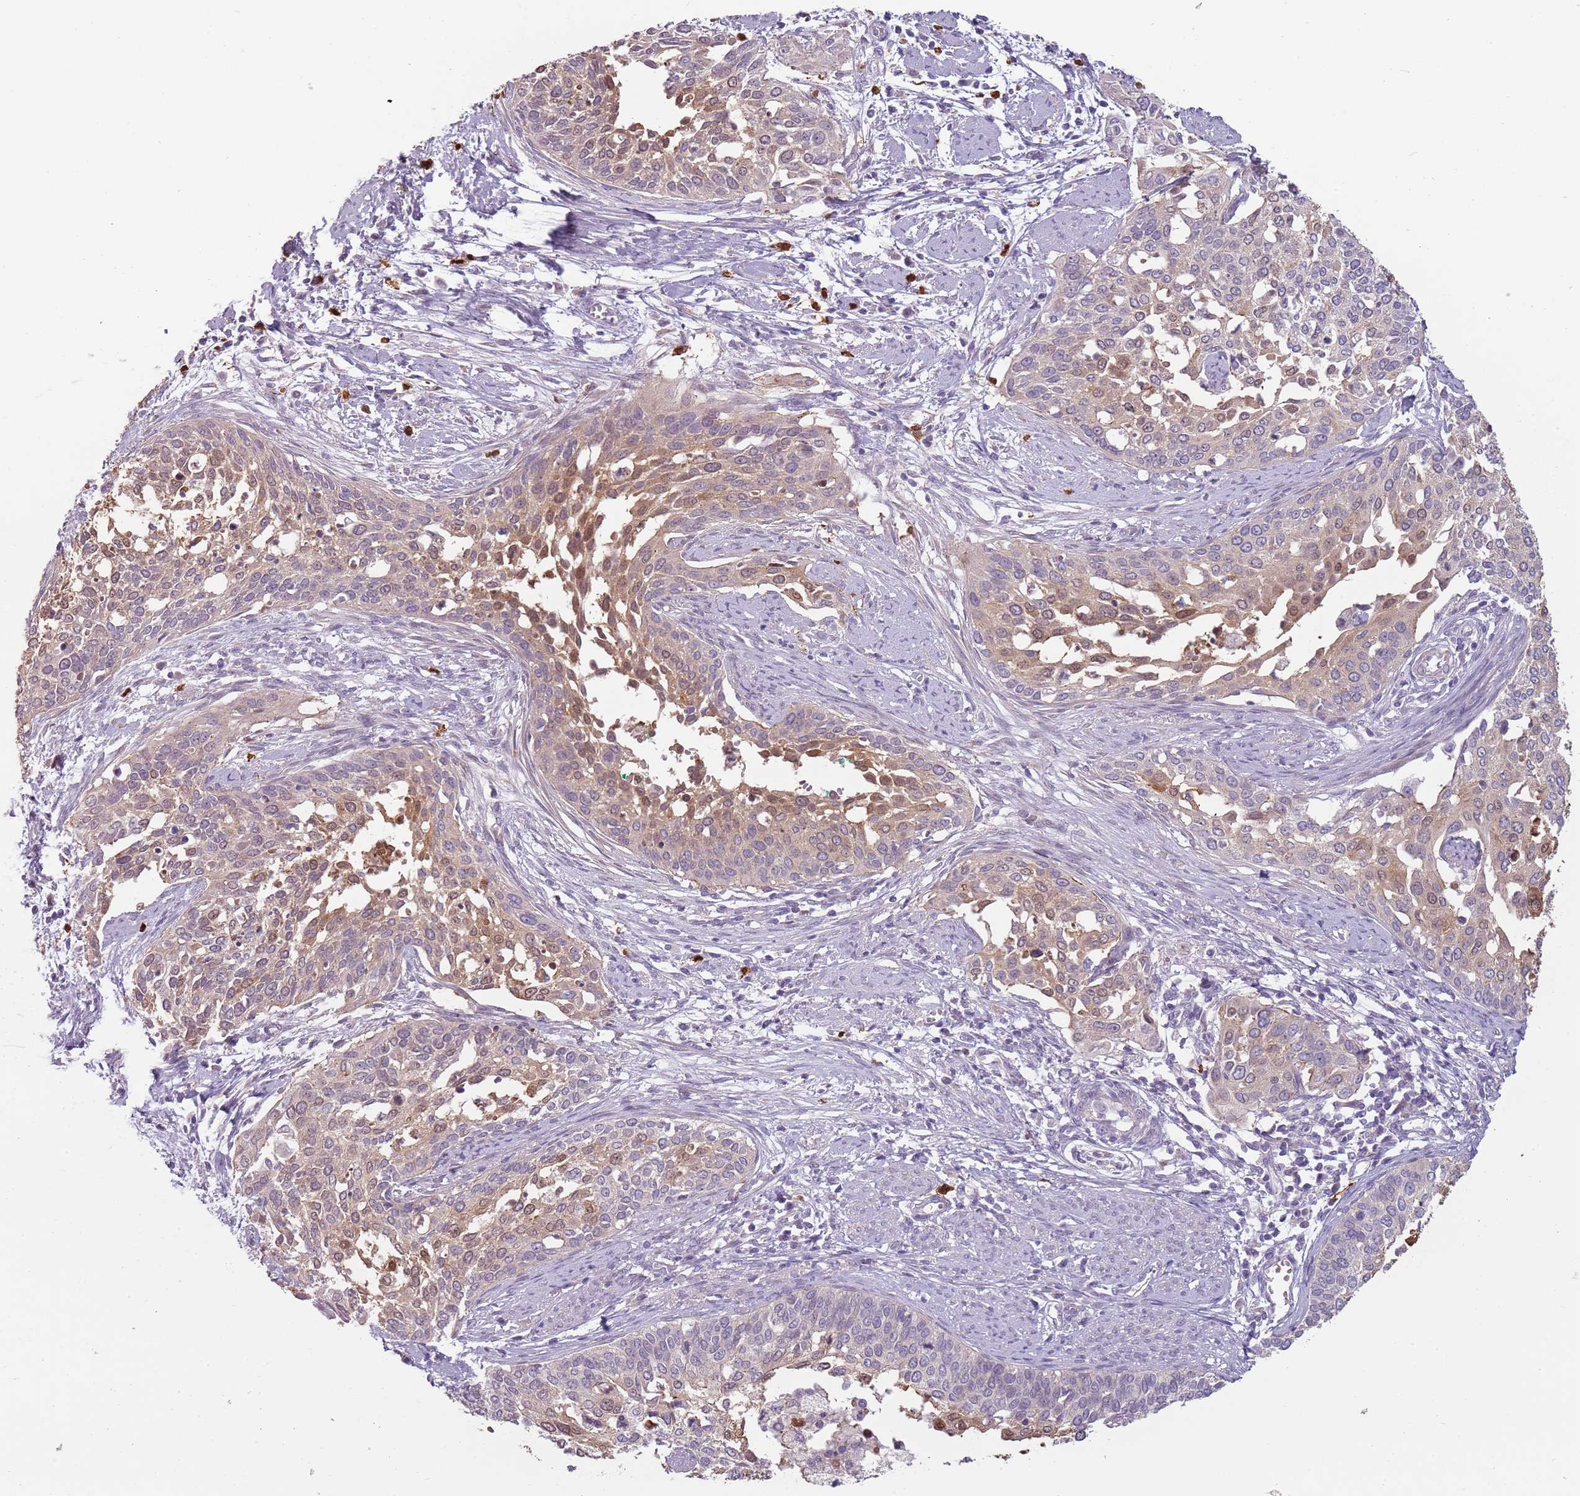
{"staining": {"intensity": "moderate", "quantity": "25%-75%", "location": "cytoplasmic/membranous"}, "tissue": "cervical cancer", "cell_type": "Tumor cells", "image_type": "cancer", "snomed": [{"axis": "morphology", "description": "Squamous cell carcinoma, NOS"}, {"axis": "topography", "description": "Cervix"}], "caption": "Immunohistochemistry image of cervical cancer stained for a protein (brown), which demonstrates medium levels of moderate cytoplasmic/membranous expression in approximately 25%-75% of tumor cells.", "gene": "SPAG4", "patient": {"sex": "female", "age": 44}}